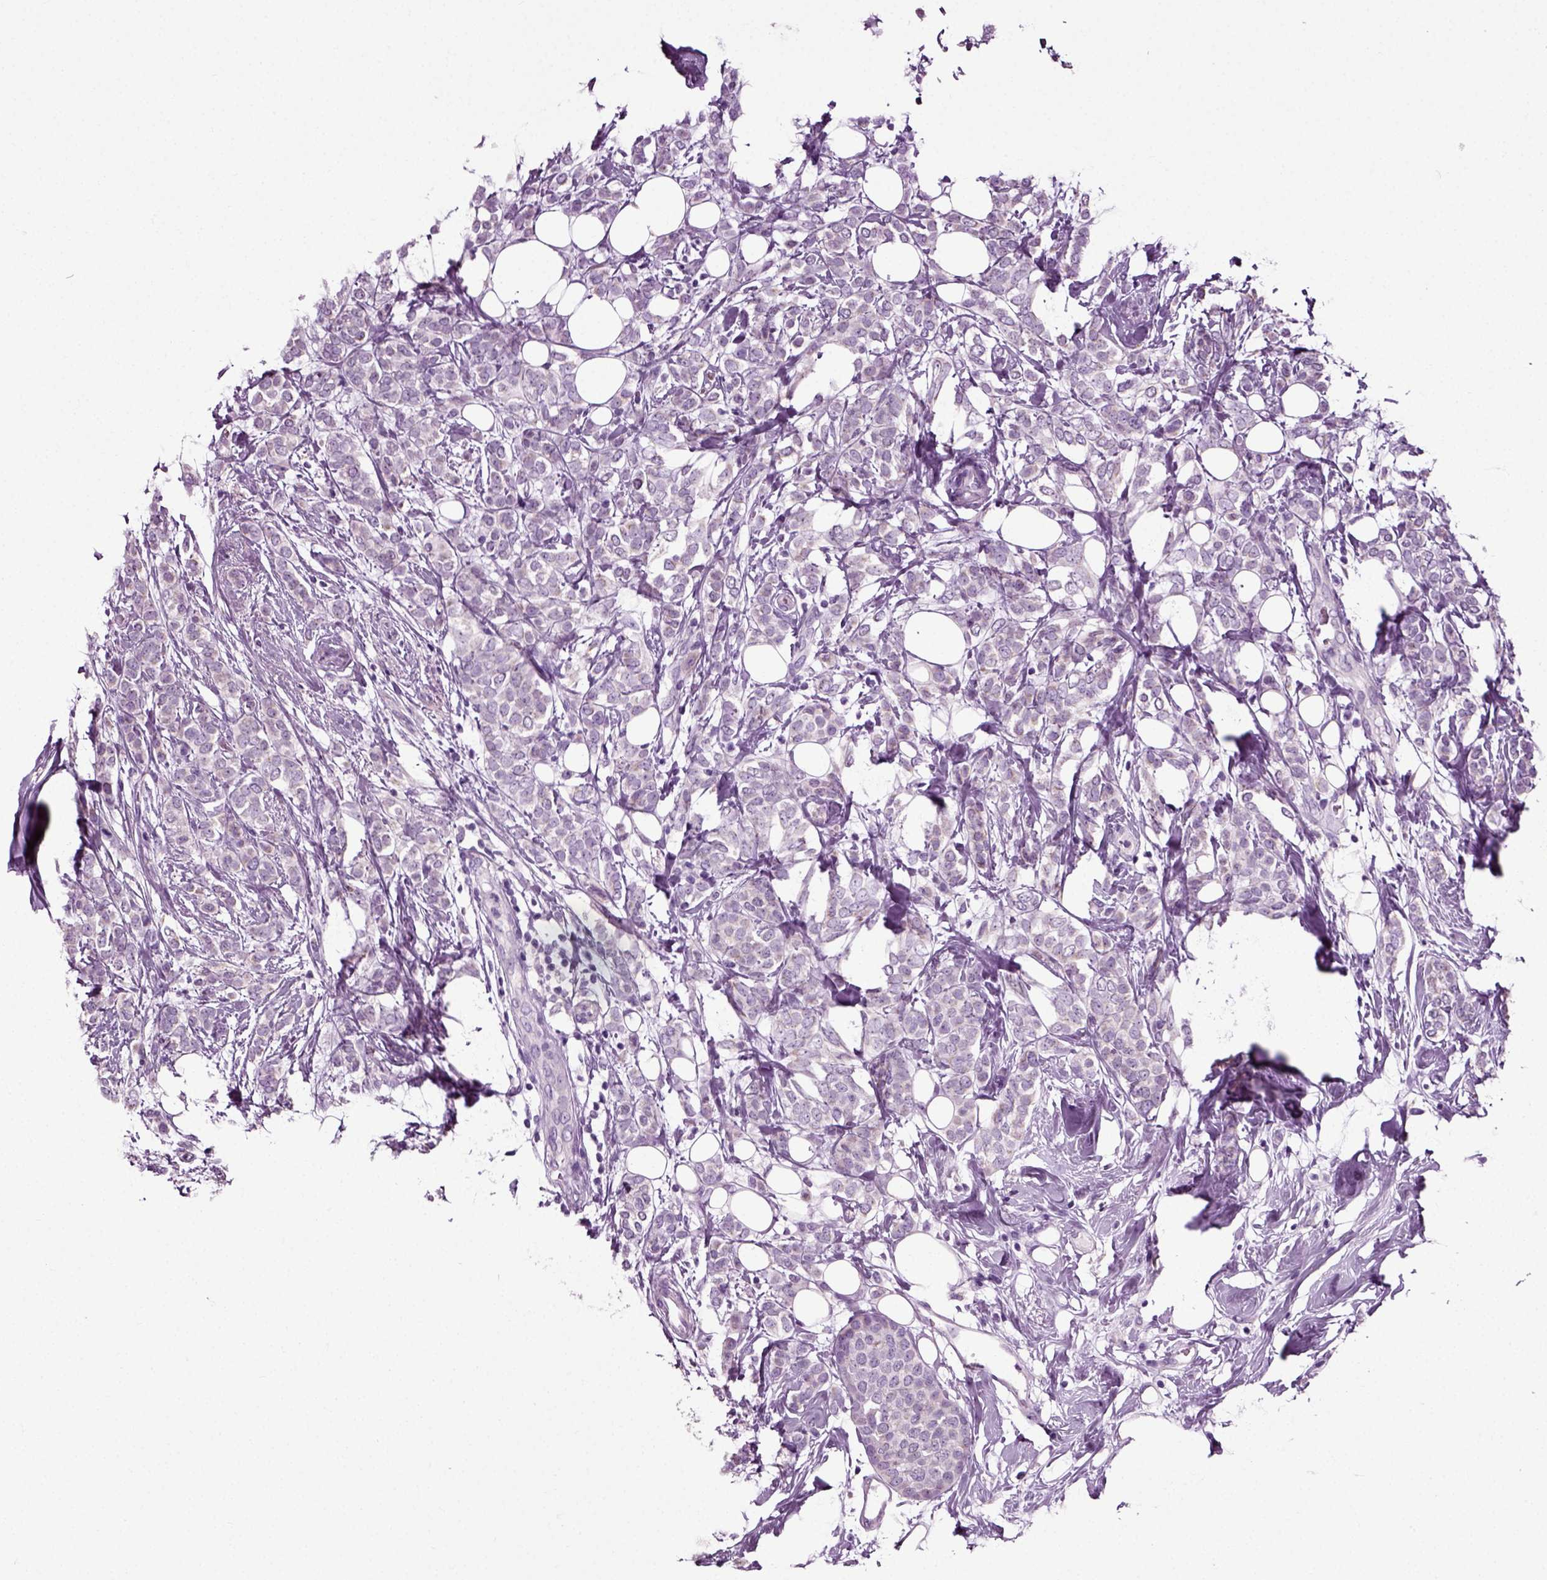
{"staining": {"intensity": "negative", "quantity": "none", "location": "none"}, "tissue": "breast cancer", "cell_type": "Tumor cells", "image_type": "cancer", "snomed": [{"axis": "morphology", "description": "Lobular carcinoma"}, {"axis": "topography", "description": "Breast"}], "caption": "Human breast lobular carcinoma stained for a protein using immunohistochemistry (IHC) exhibits no staining in tumor cells.", "gene": "DNAH10", "patient": {"sex": "female", "age": 49}}